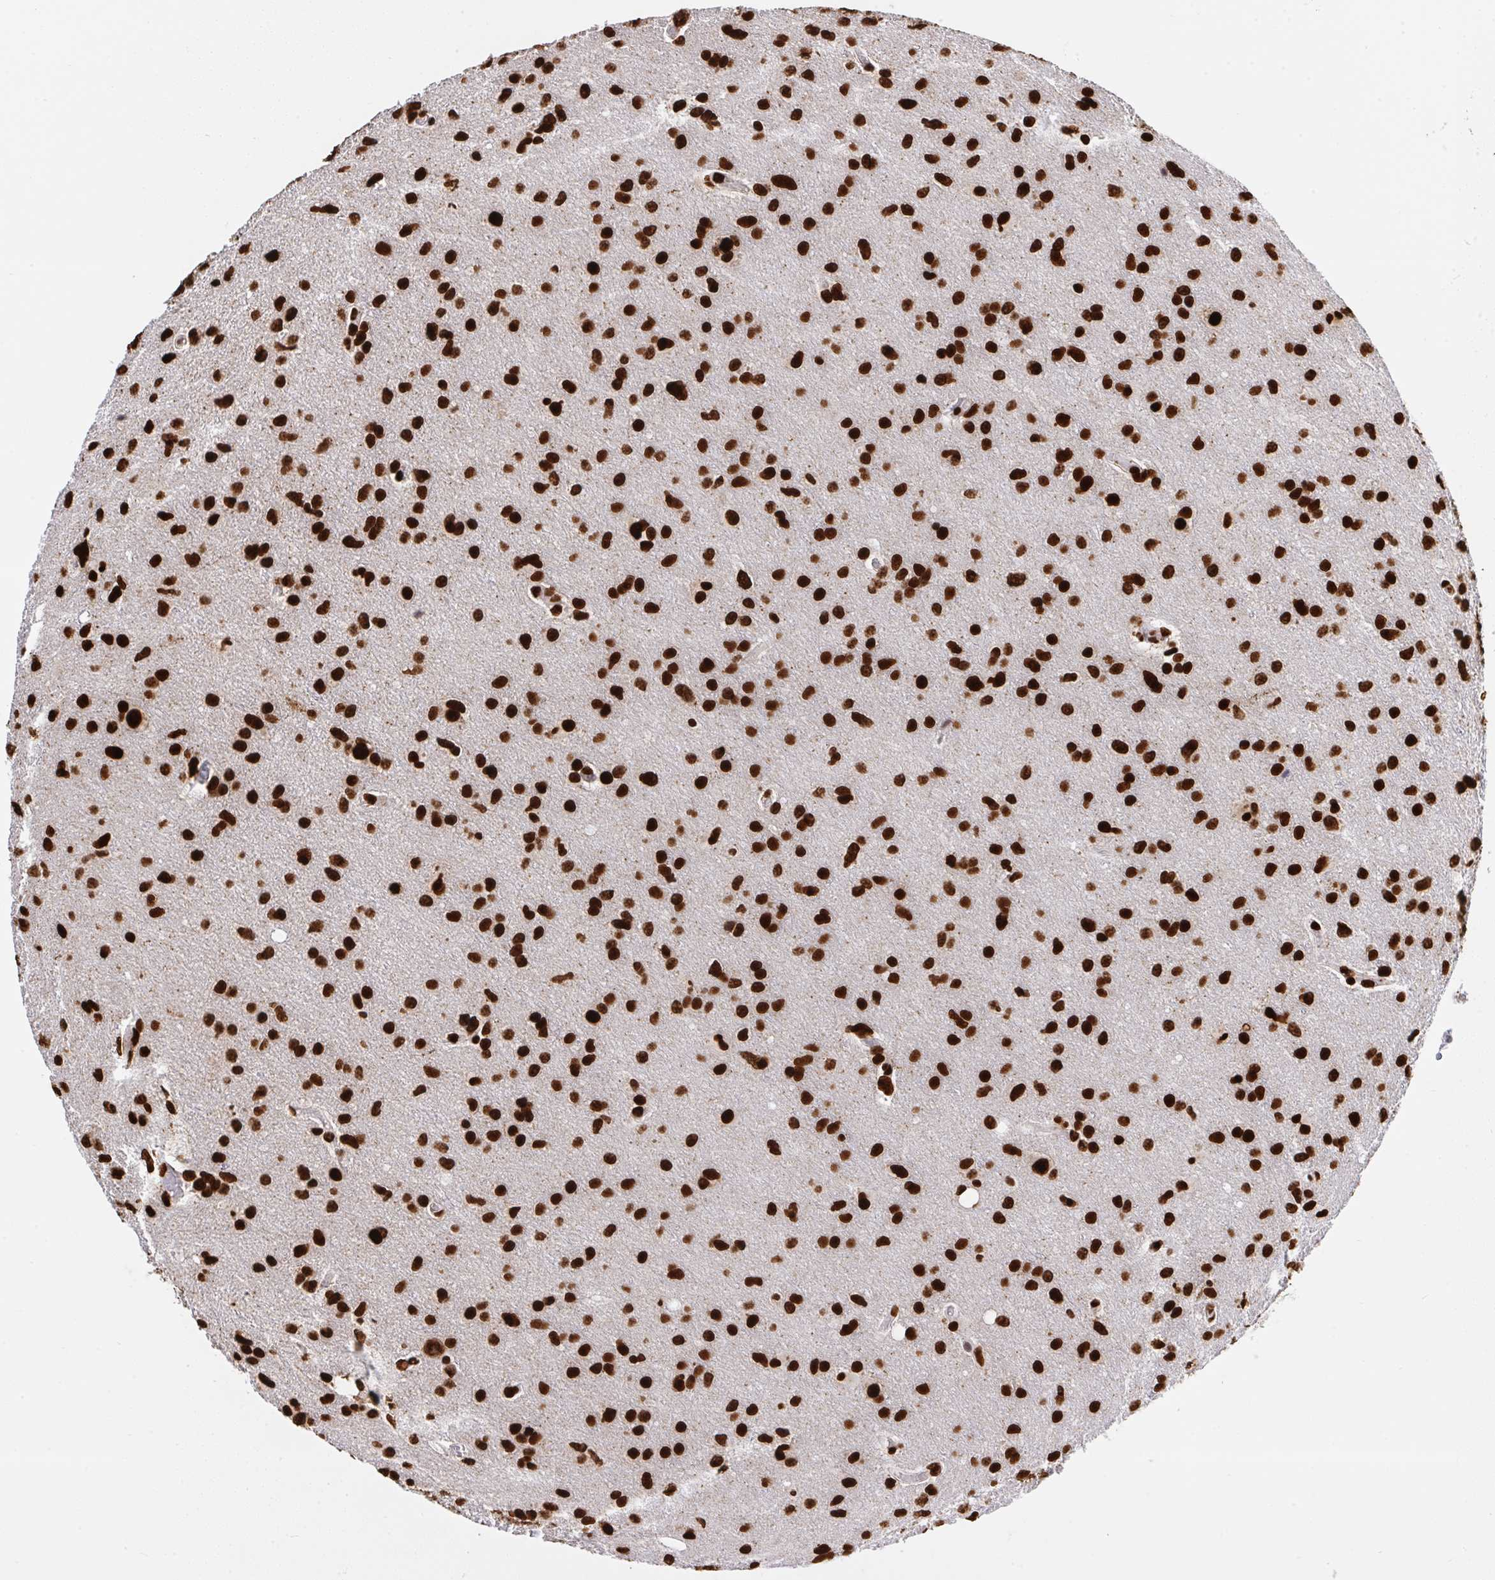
{"staining": {"intensity": "strong", "quantity": ">75%", "location": "nuclear"}, "tissue": "glioma", "cell_type": "Tumor cells", "image_type": "cancer", "snomed": [{"axis": "morphology", "description": "Glioma, malignant, High grade"}, {"axis": "topography", "description": "Brain"}], "caption": "A high amount of strong nuclear staining is present in approximately >75% of tumor cells in glioma tissue. (IHC, brightfield microscopy, high magnification).", "gene": "HNRNPL", "patient": {"sex": "male", "age": 53}}